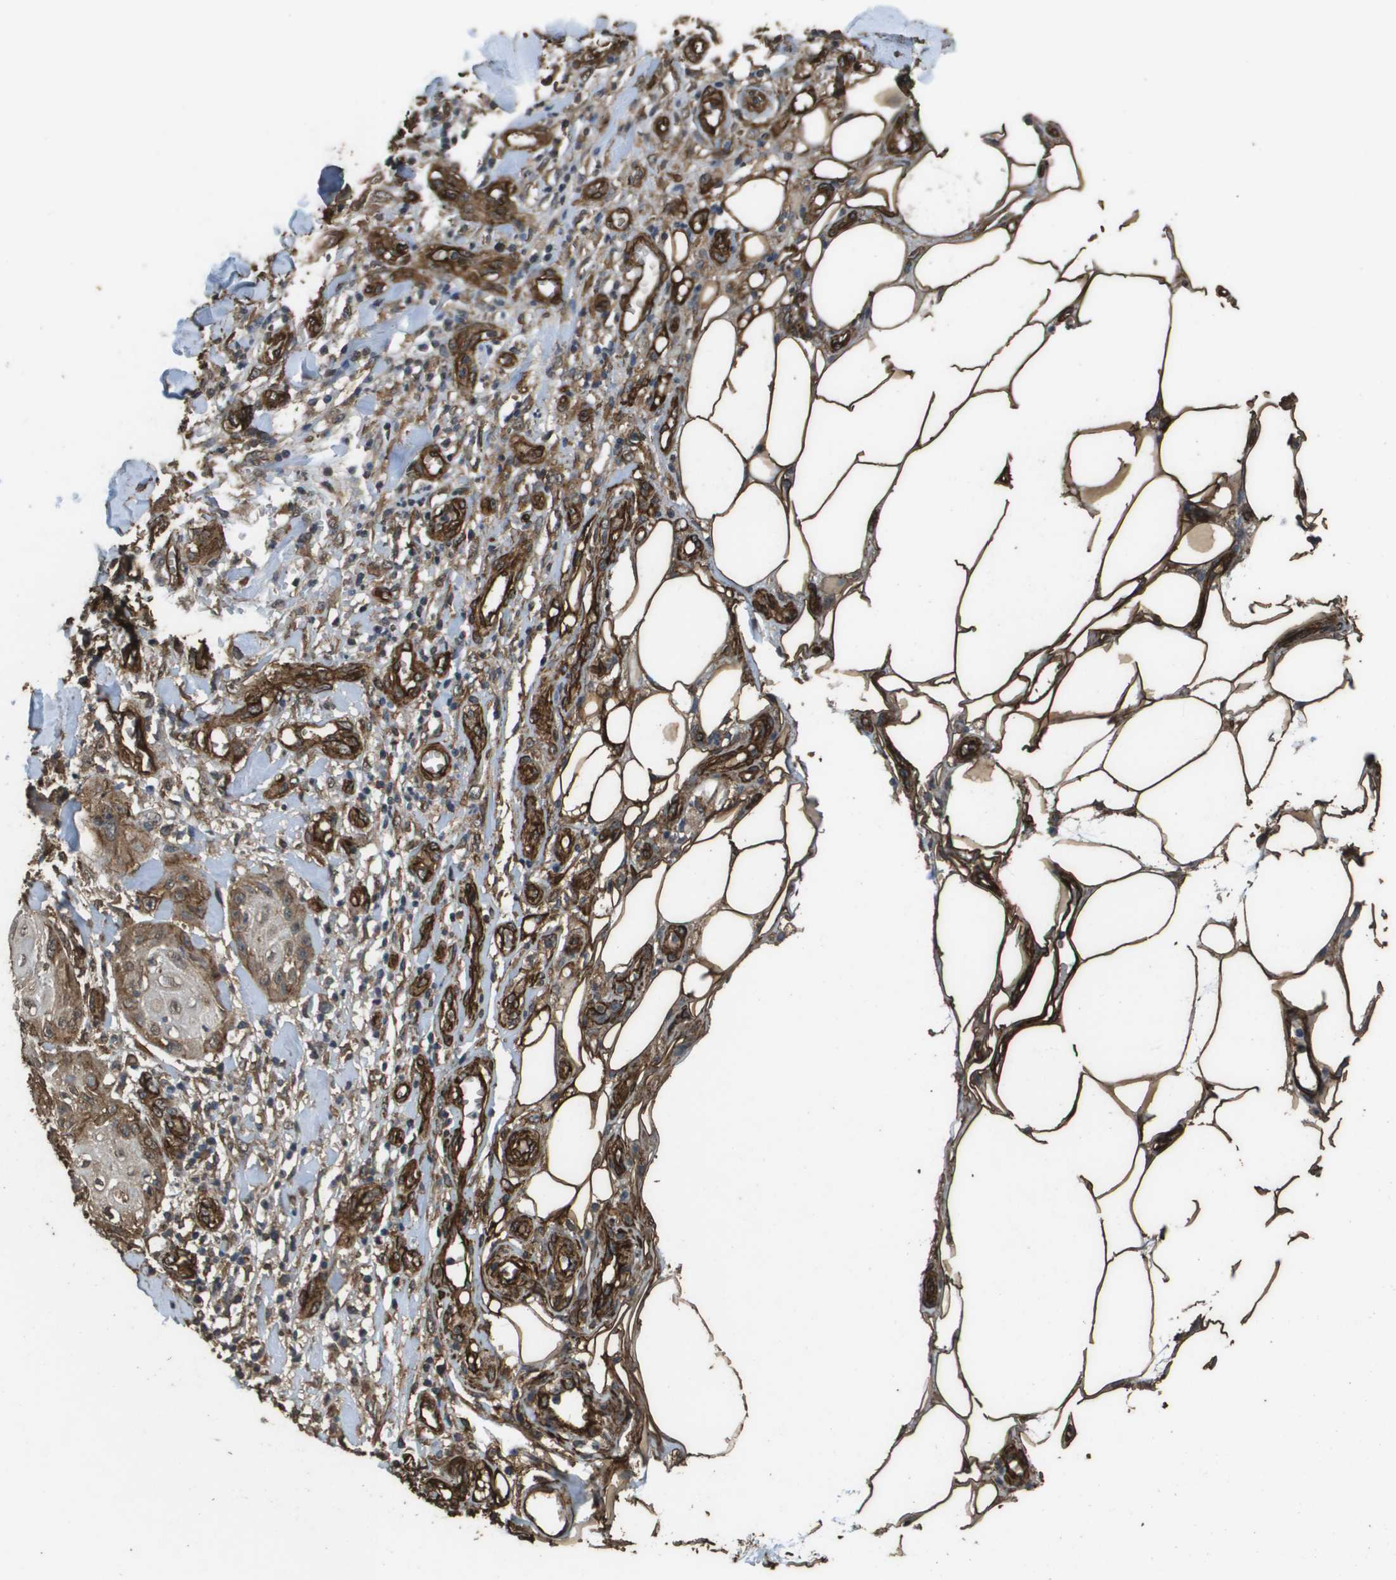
{"staining": {"intensity": "moderate", "quantity": ">75%", "location": "cytoplasmic/membranous"}, "tissue": "skin cancer", "cell_type": "Tumor cells", "image_type": "cancer", "snomed": [{"axis": "morphology", "description": "Squamous cell carcinoma, NOS"}, {"axis": "topography", "description": "Skin"}], "caption": "Immunohistochemical staining of skin cancer shows medium levels of moderate cytoplasmic/membranous expression in approximately >75% of tumor cells.", "gene": "AAMP", "patient": {"sex": "male", "age": 74}}